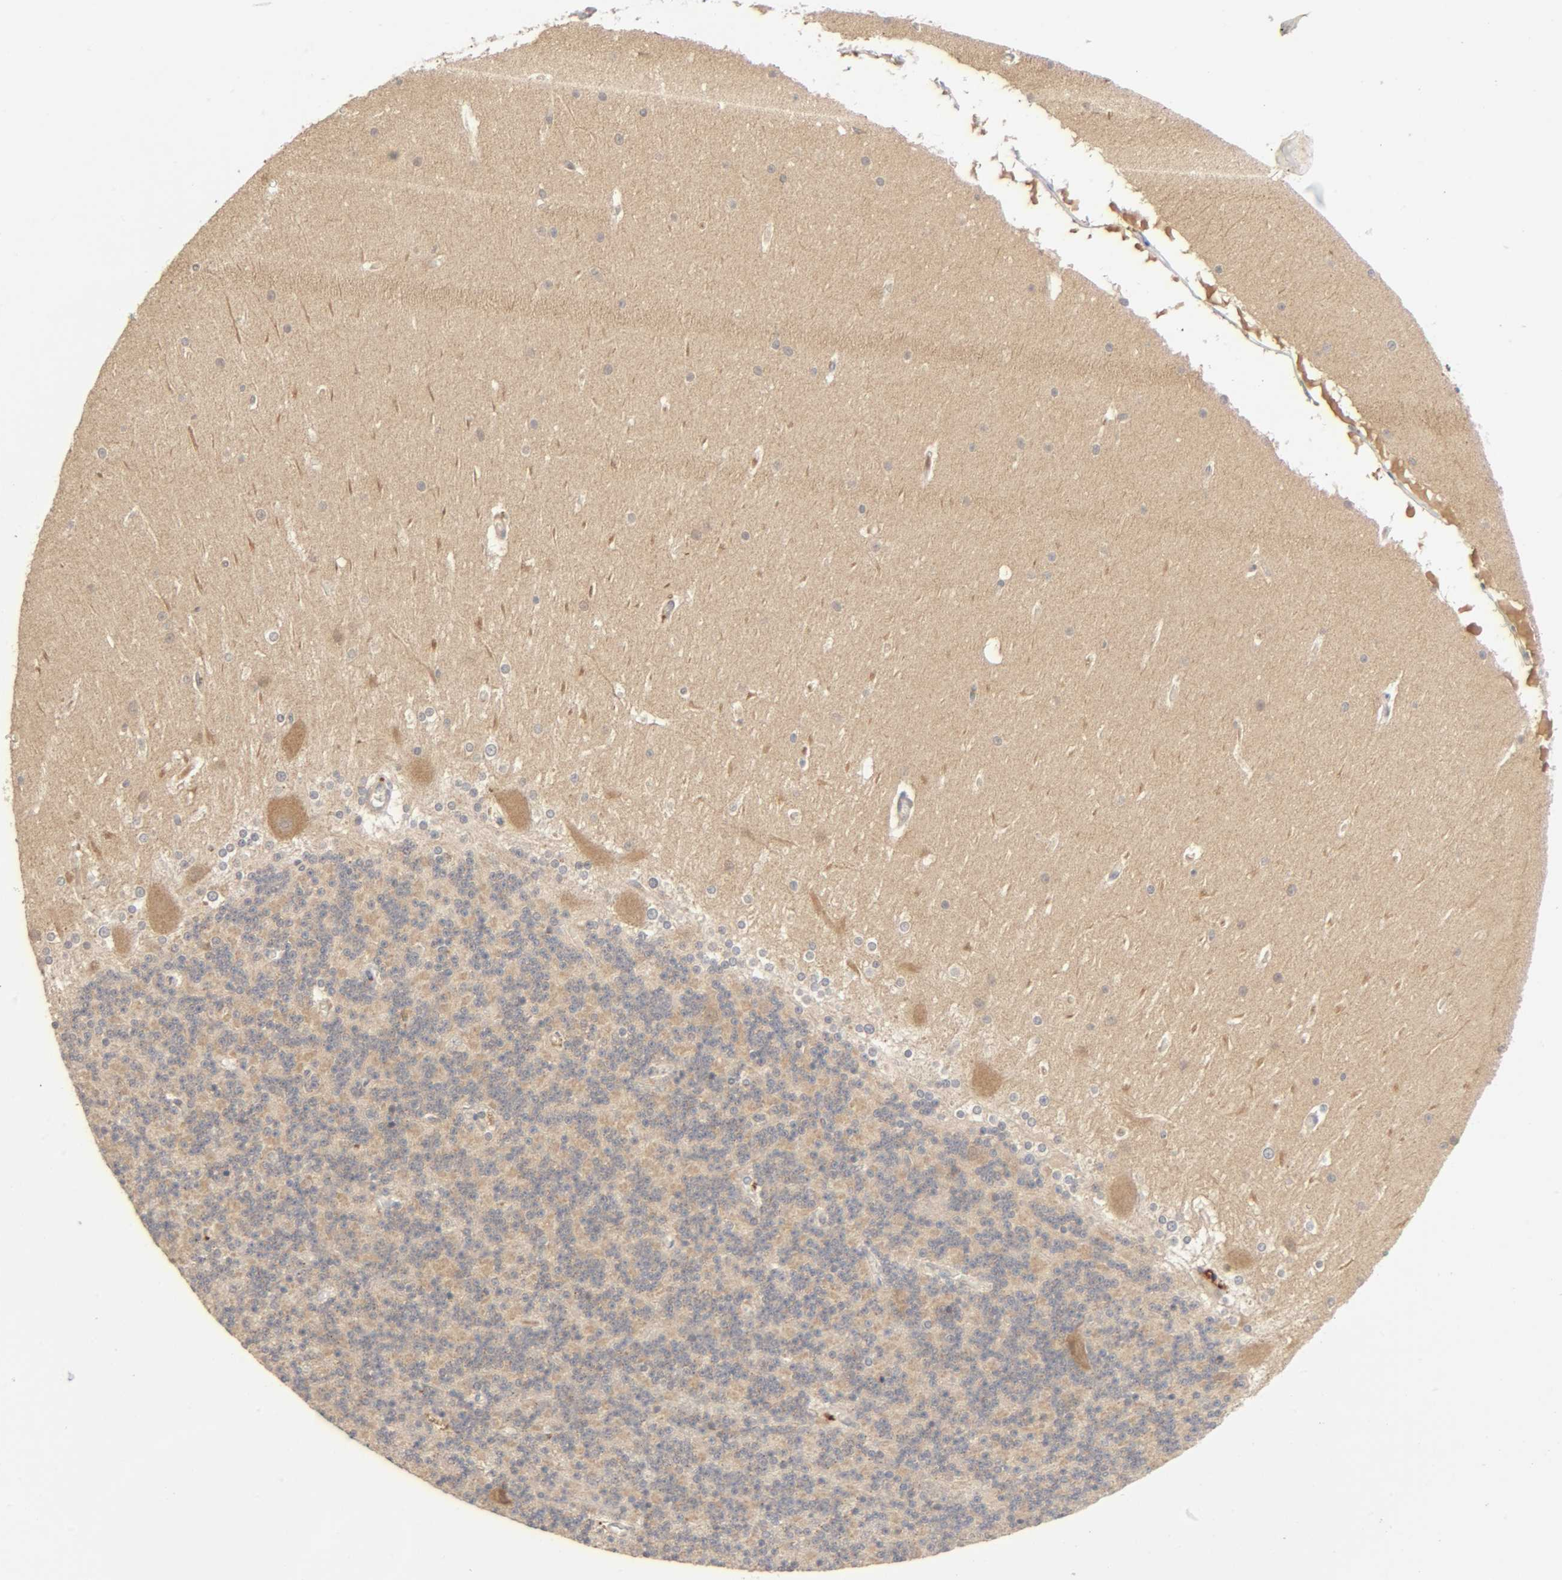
{"staining": {"intensity": "negative", "quantity": "none", "location": "none"}, "tissue": "cerebellum", "cell_type": "Cells in granular layer", "image_type": "normal", "snomed": [{"axis": "morphology", "description": "Normal tissue, NOS"}, {"axis": "topography", "description": "Cerebellum"}], "caption": "An IHC micrograph of normal cerebellum is shown. There is no staining in cells in granular layer of cerebellum. (Immunohistochemistry, brightfield microscopy, high magnification).", "gene": "CPB2", "patient": {"sex": "female", "age": 19}}